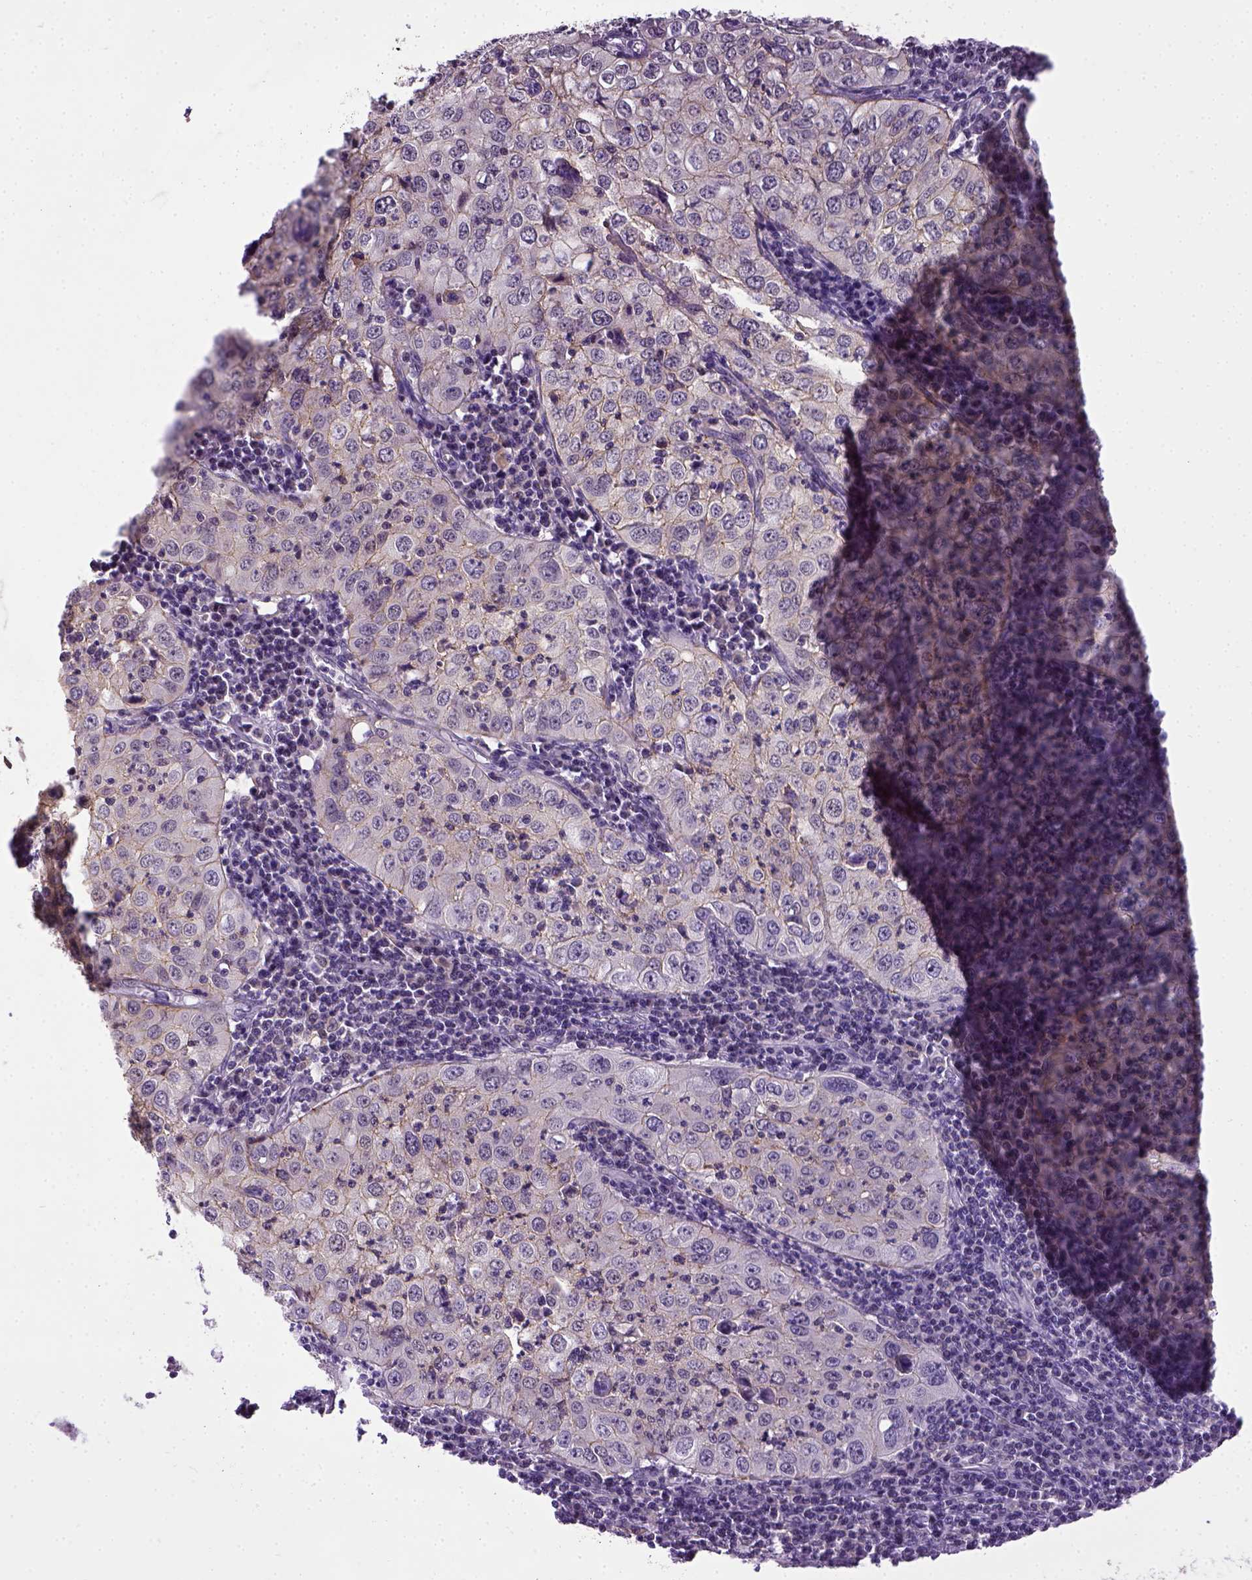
{"staining": {"intensity": "weak", "quantity": "25%-75%", "location": "cytoplasmic/membranous"}, "tissue": "cervical cancer", "cell_type": "Tumor cells", "image_type": "cancer", "snomed": [{"axis": "morphology", "description": "Squamous cell carcinoma, NOS"}, {"axis": "topography", "description": "Cervix"}], "caption": "A histopathology image showing weak cytoplasmic/membranous expression in about 25%-75% of tumor cells in cervical squamous cell carcinoma, as visualized by brown immunohistochemical staining.", "gene": "CDH1", "patient": {"sex": "female", "age": 24}}